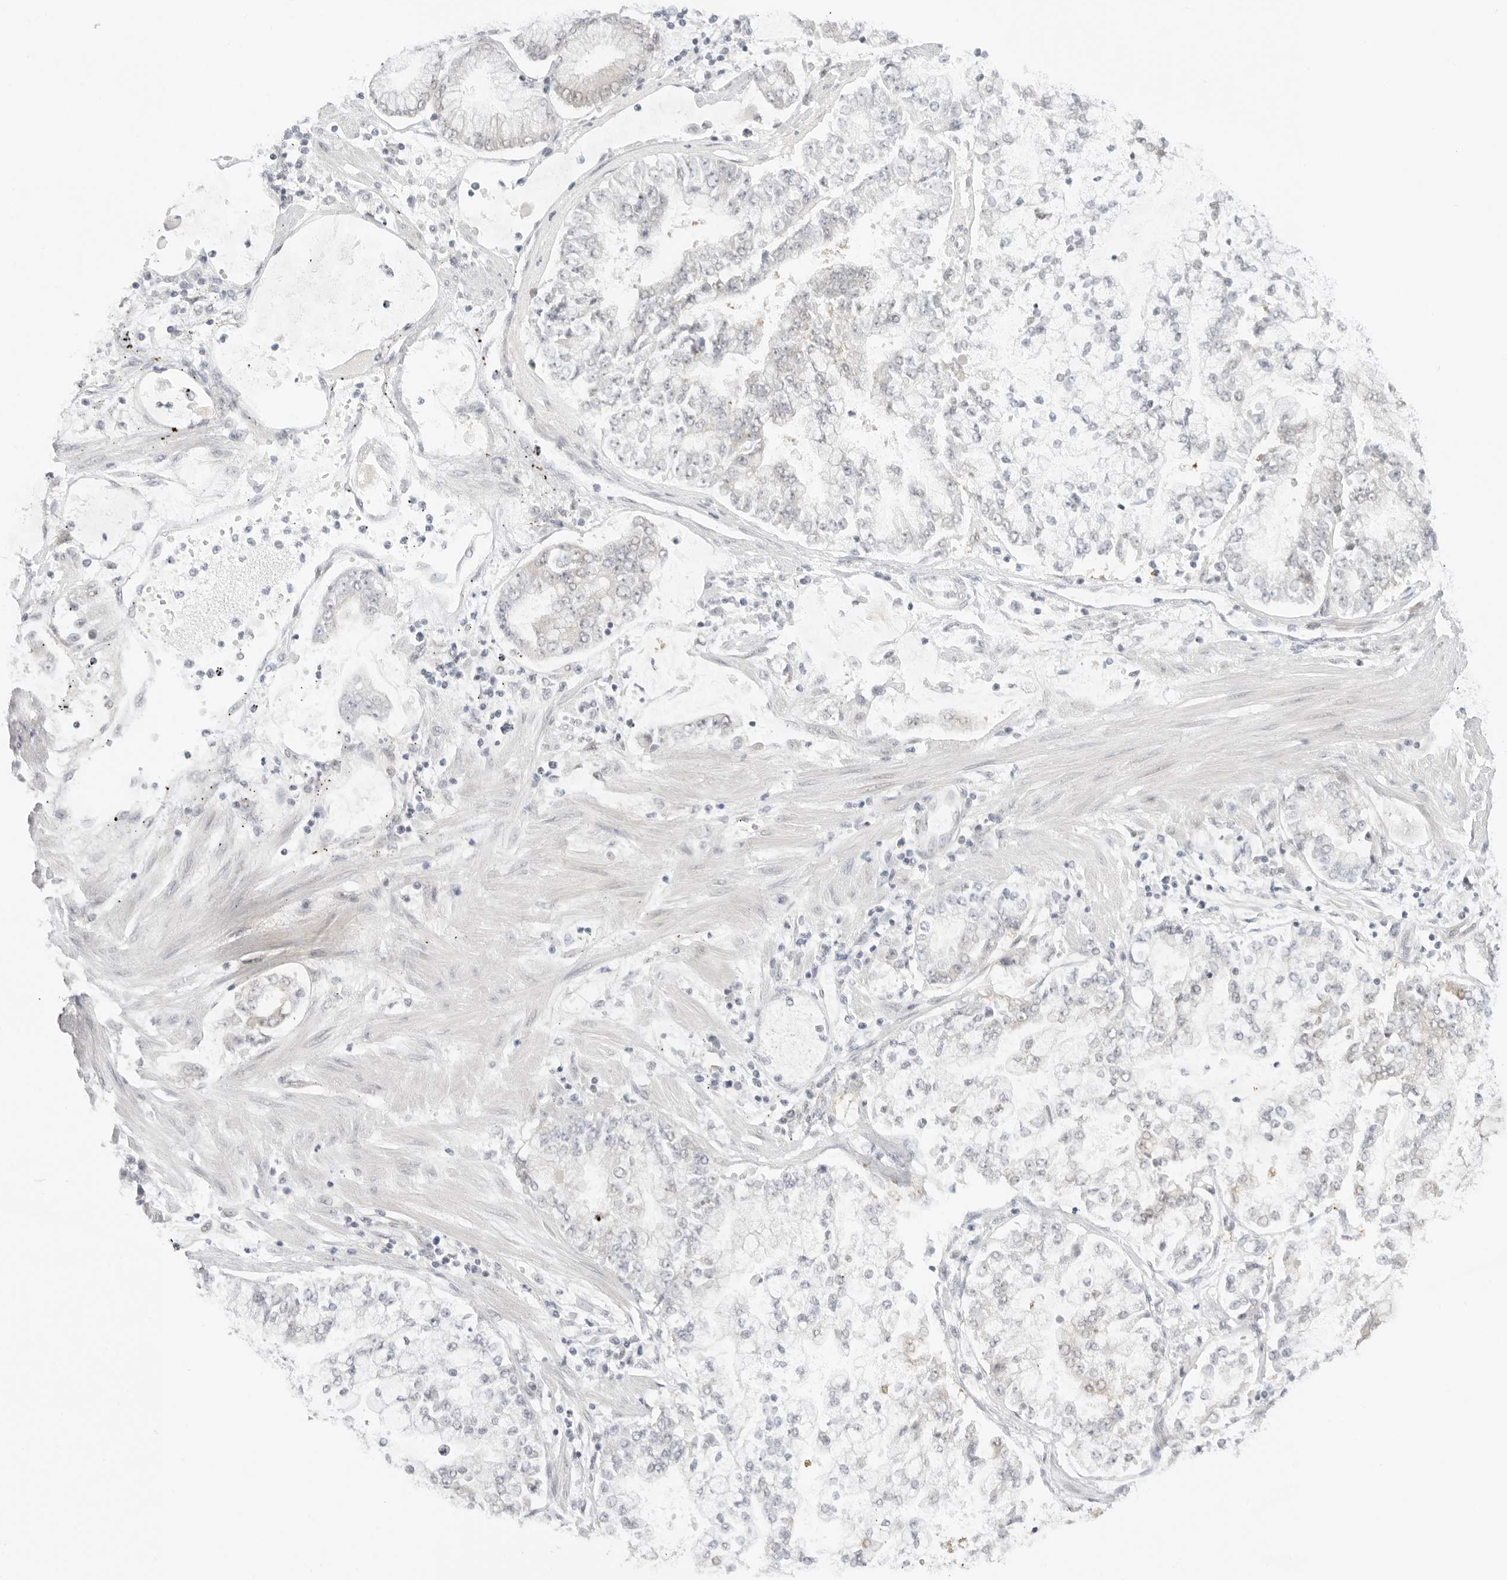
{"staining": {"intensity": "negative", "quantity": "none", "location": "none"}, "tissue": "stomach cancer", "cell_type": "Tumor cells", "image_type": "cancer", "snomed": [{"axis": "morphology", "description": "Adenocarcinoma, NOS"}, {"axis": "topography", "description": "Stomach"}], "caption": "Image shows no significant protein expression in tumor cells of stomach cancer.", "gene": "MED18", "patient": {"sex": "male", "age": 76}}